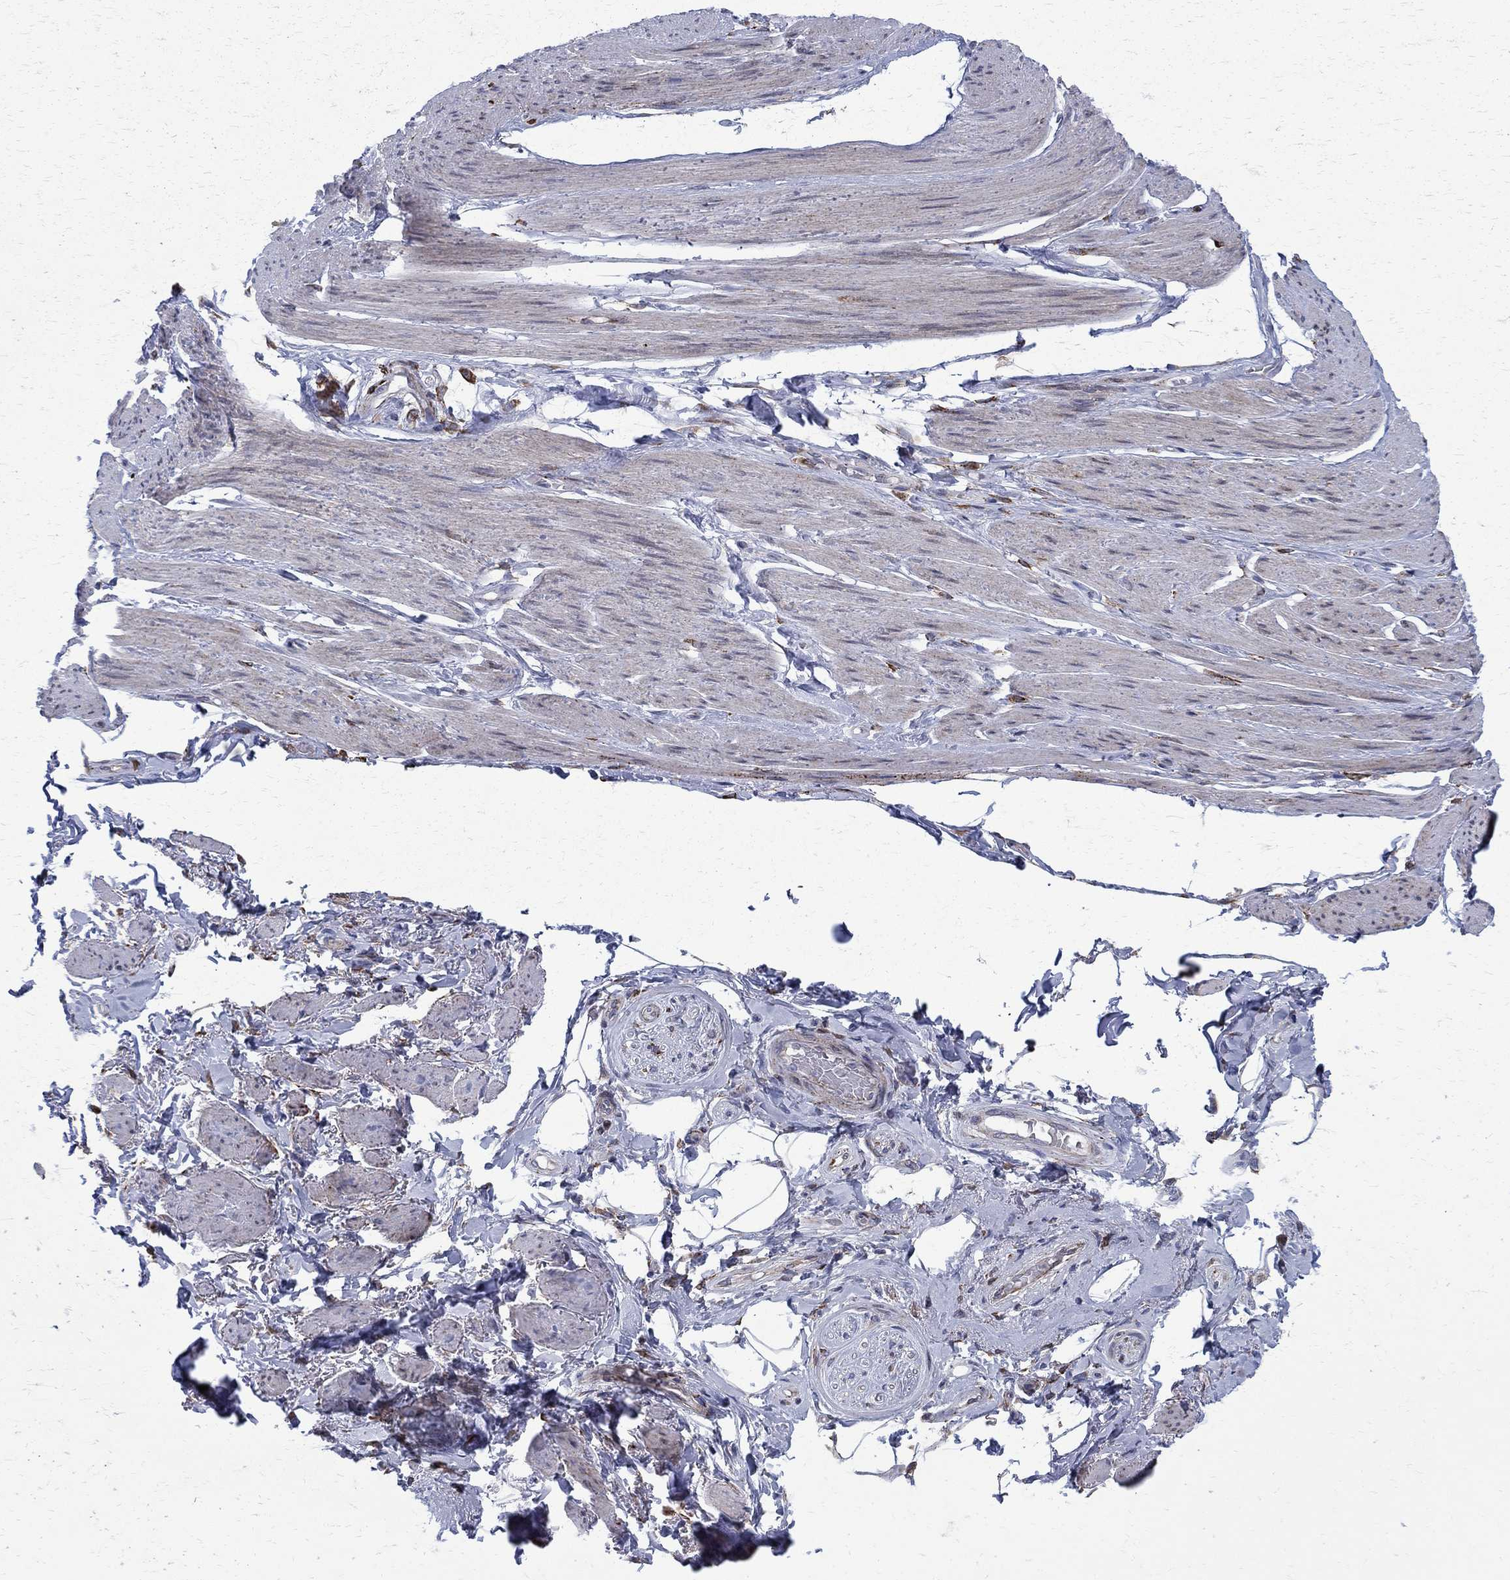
{"staining": {"intensity": "negative", "quantity": "none", "location": "none"}, "tissue": "adipose tissue", "cell_type": "Adipocytes", "image_type": "normal", "snomed": [{"axis": "morphology", "description": "Normal tissue, NOS"}, {"axis": "topography", "description": "Skeletal muscle"}, {"axis": "topography", "description": "Anal"}, {"axis": "topography", "description": "Peripheral nerve tissue"}], "caption": "The immunohistochemistry histopathology image has no significant positivity in adipocytes of adipose tissue. (Brightfield microscopy of DAB (3,3'-diaminobenzidine) immunohistochemistry (IHC) at high magnification).", "gene": "CAB39L", "patient": {"sex": "male", "age": 53}}